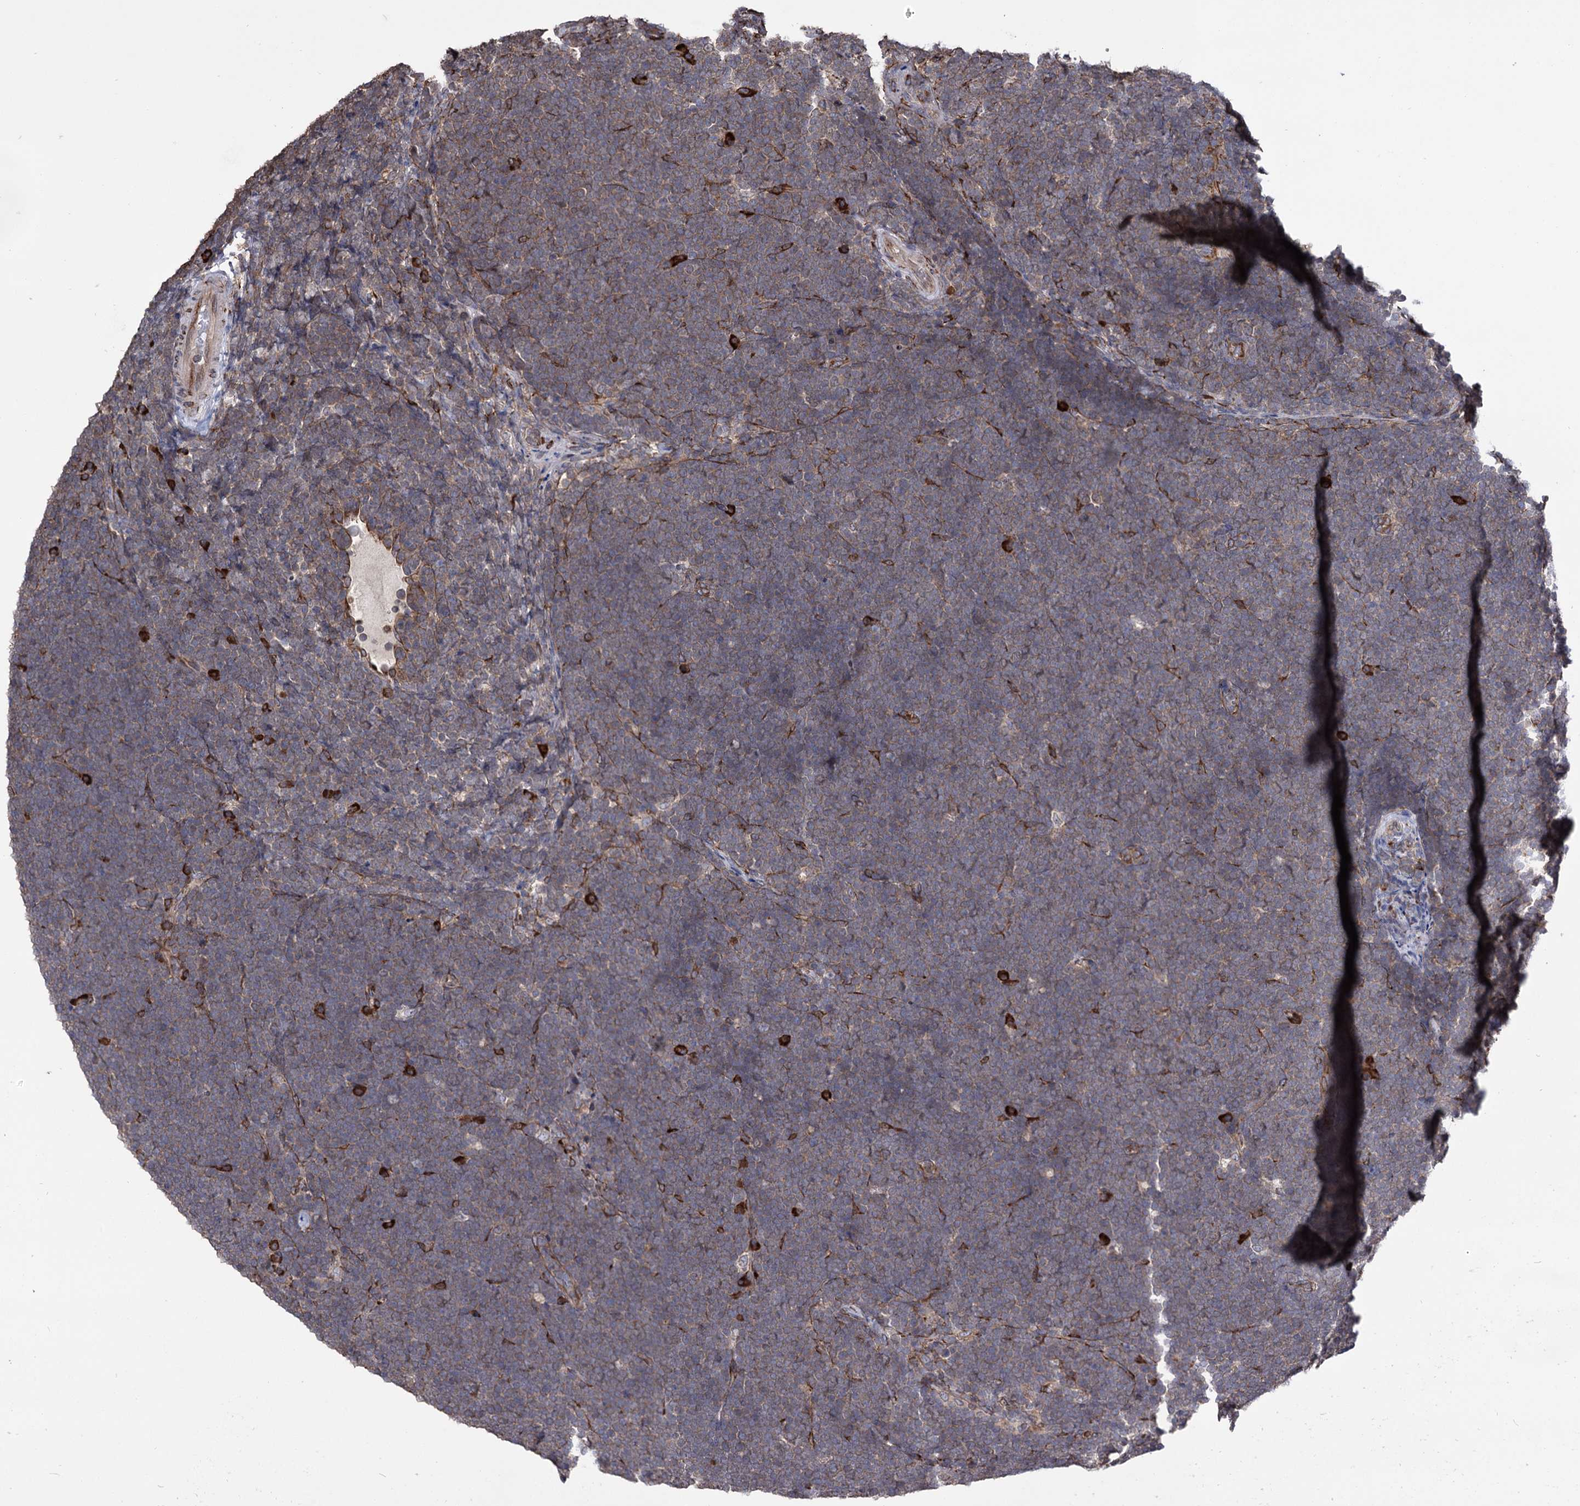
{"staining": {"intensity": "weak", "quantity": ">75%", "location": "cytoplasmic/membranous"}, "tissue": "lymphoma", "cell_type": "Tumor cells", "image_type": "cancer", "snomed": [{"axis": "morphology", "description": "Malignant lymphoma, non-Hodgkin's type, High grade"}, {"axis": "topography", "description": "Lymph node"}], "caption": "A micrograph showing weak cytoplasmic/membranous staining in about >75% of tumor cells in lymphoma, as visualized by brown immunohistochemical staining.", "gene": "CDAN1", "patient": {"sex": "male", "age": 13}}